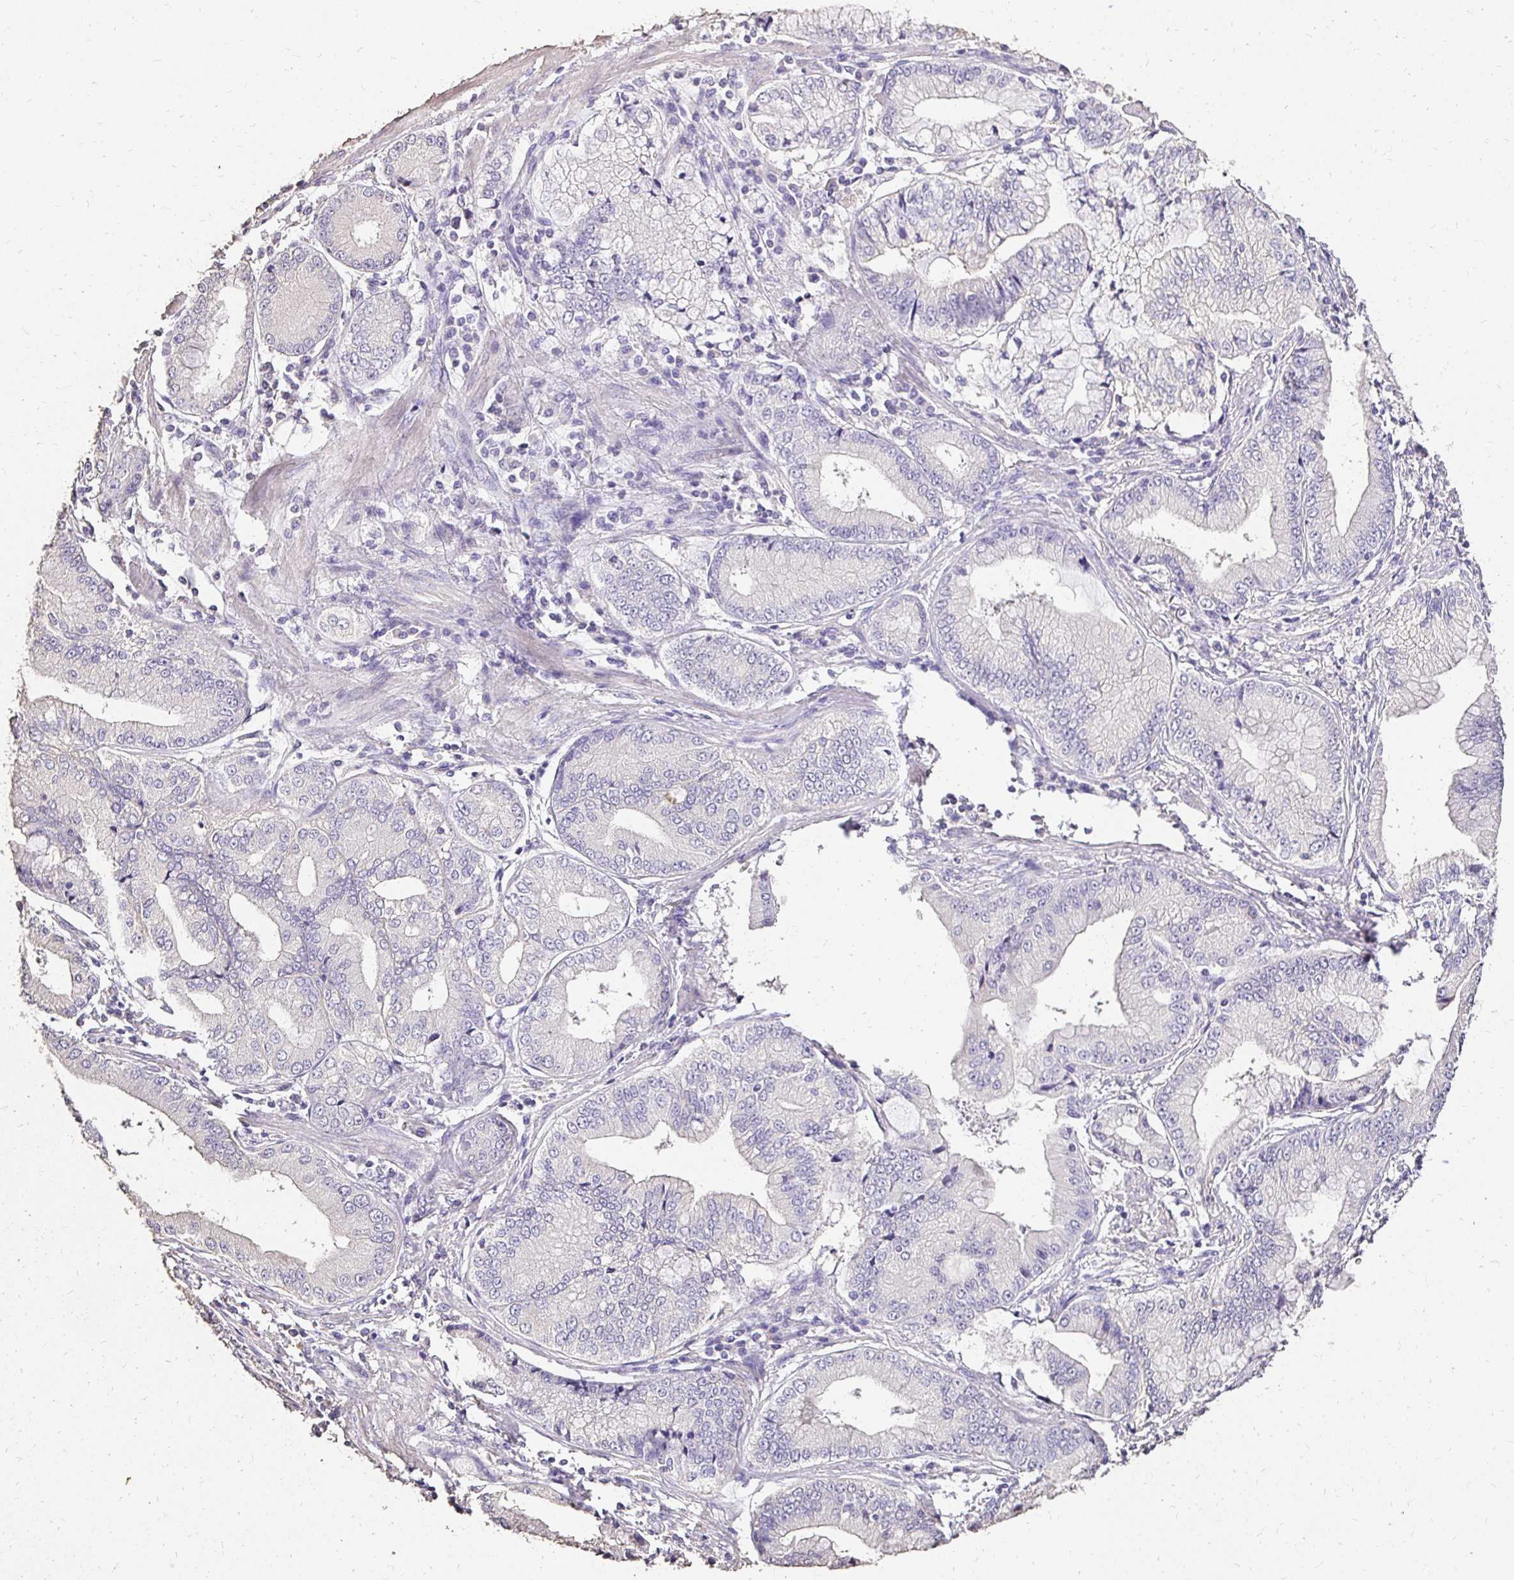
{"staining": {"intensity": "negative", "quantity": "none", "location": "none"}, "tissue": "stomach cancer", "cell_type": "Tumor cells", "image_type": "cancer", "snomed": [{"axis": "morphology", "description": "Adenocarcinoma, NOS"}, {"axis": "topography", "description": "Stomach, upper"}], "caption": "A photomicrograph of stomach adenocarcinoma stained for a protein reveals no brown staining in tumor cells. Nuclei are stained in blue.", "gene": "UGT1A6", "patient": {"sex": "female", "age": 74}}